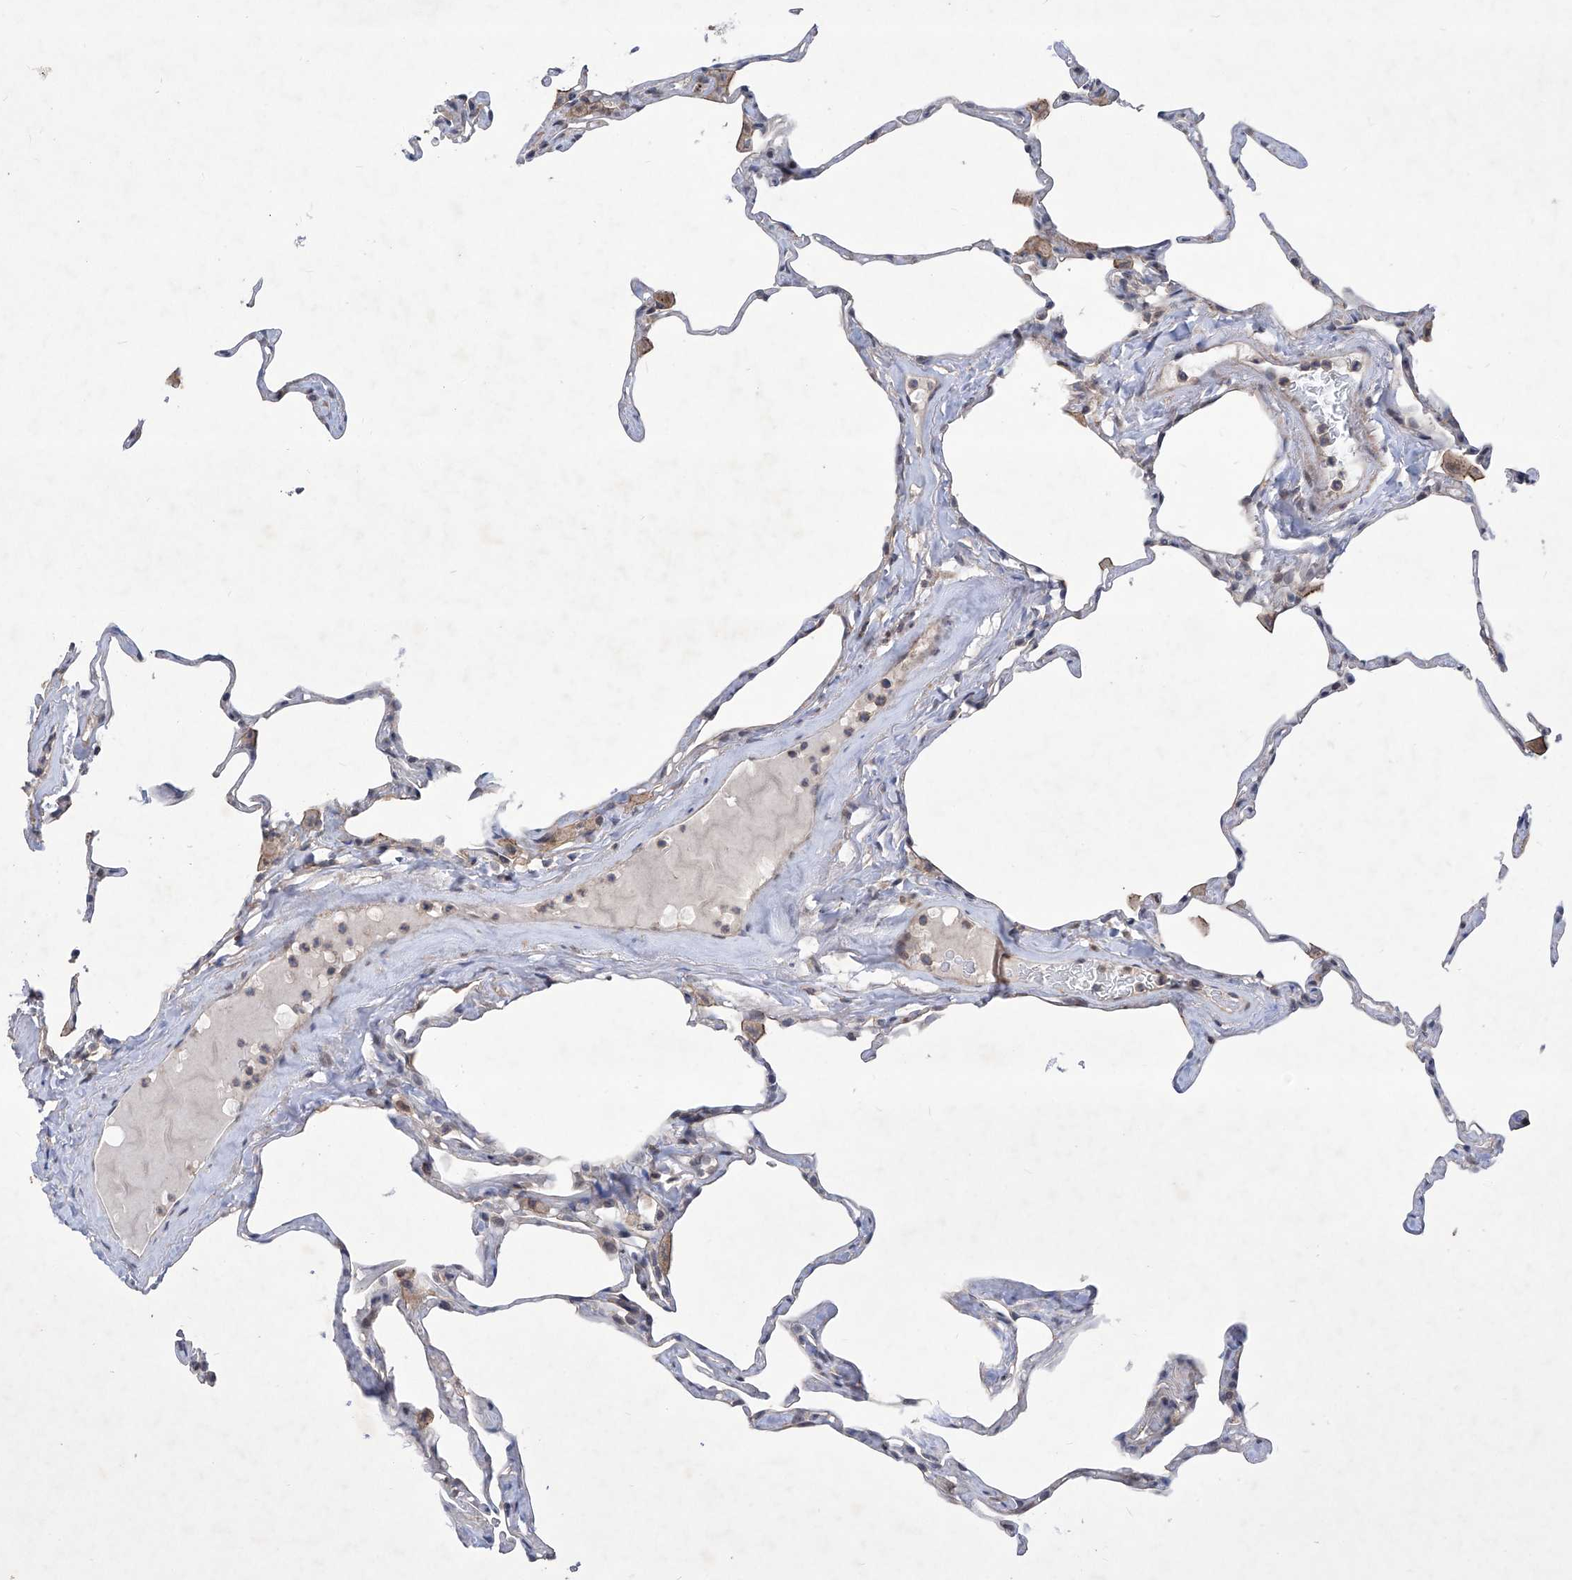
{"staining": {"intensity": "negative", "quantity": "none", "location": "none"}, "tissue": "lung", "cell_type": "Alveolar cells", "image_type": "normal", "snomed": [{"axis": "morphology", "description": "Normal tissue, NOS"}, {"axis": "topography", "description": "Lung"}], "caption": "The immunohistochemistry (IHC) photomicrograph has no significant positivity in alveolar cells of lung. (Stains: DAB IHC with hematoxylin counter stain, Microscopy: brightfield microscopy at high magnification).", "gene": "KIFC2", "patient": {"sex": "male", "age": 65}}